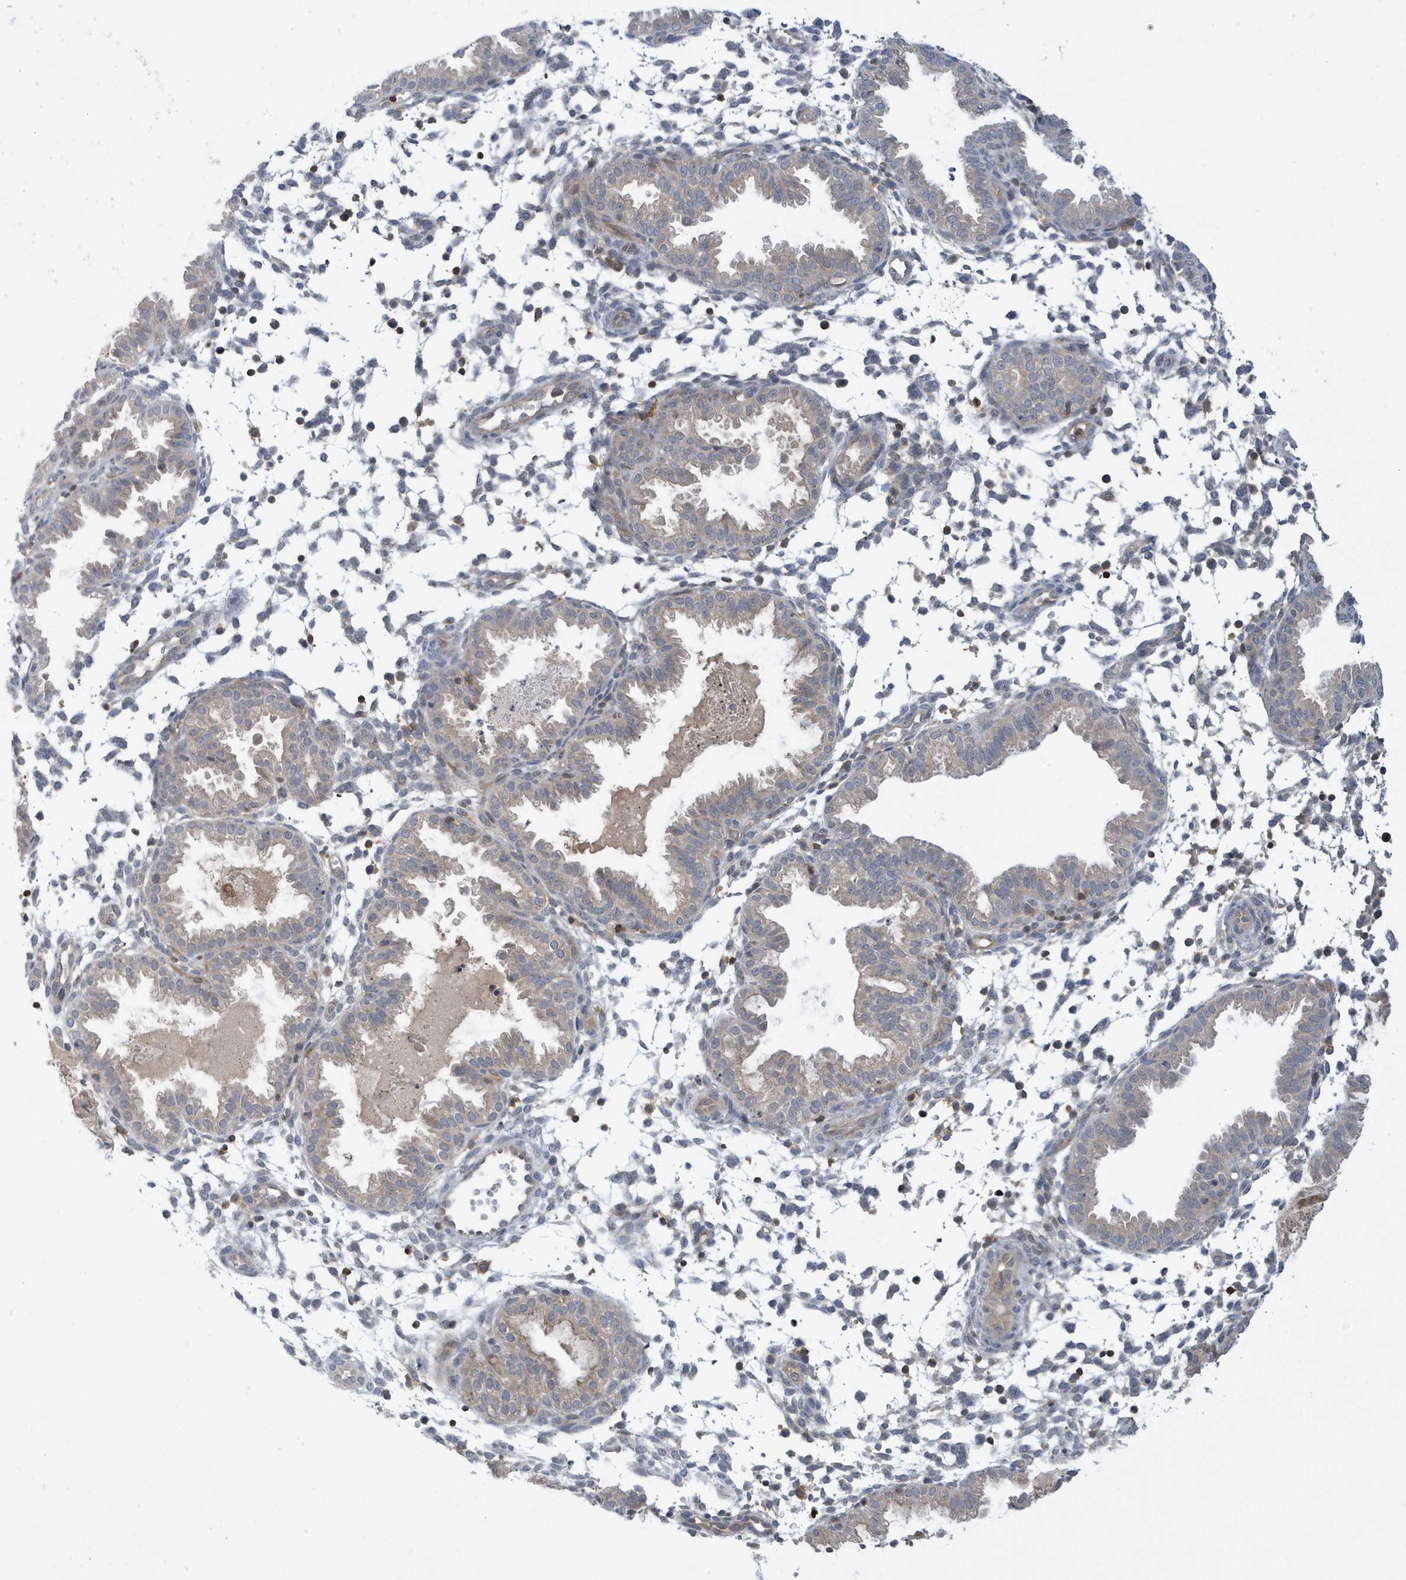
{"staining": {"intensity": "negative", "quantity": "none", "location": "none"}, "tissue": "endometrium", "cell_type": "Cells in endometrial stroma", "image_type": "normal", "snomed": [{"axis": "morphology", "description": "Normal tissue, NOS"}, {"axis": "topography", "description": "Endometrium"}], "caption": "High power microscopy histopathology image of an immunohistochemistry image of unremarkable endometrium, revealing no significant expression in cells in endometrial stroma.", "gene": "NSUN3", "patient": {"sex": "female", "age": 33}}